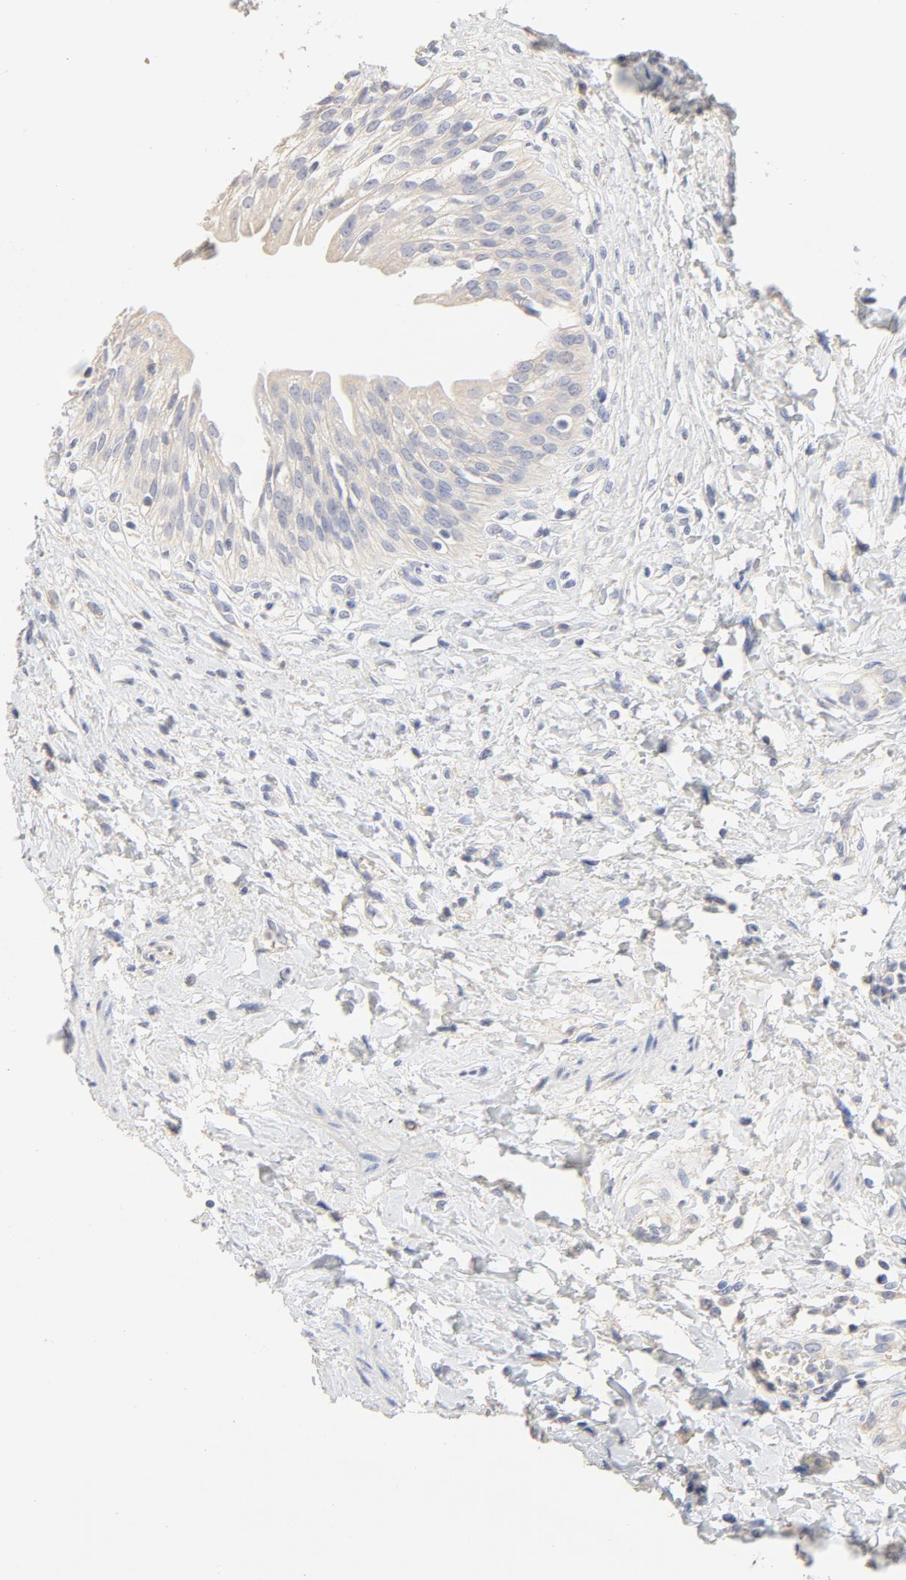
{"staining": {"intensity": "negative", "quantity": "none", "location": "none"}, "tissue": "urinary bladder", "cell_type": "Urothelial cells", "image_type": "normal", "snomed": [{"axis": "morphology", "description": "Normal tissue, NOS"}, {"axis": "topography", "description": "Urinary bladder"}], "caption": "There is no significant positivity in urothelial cells of urinary bladder. Nuclei are stained in blue.", "gene": "FCGBP", "patient": {"sex": "female", "age": 80}}